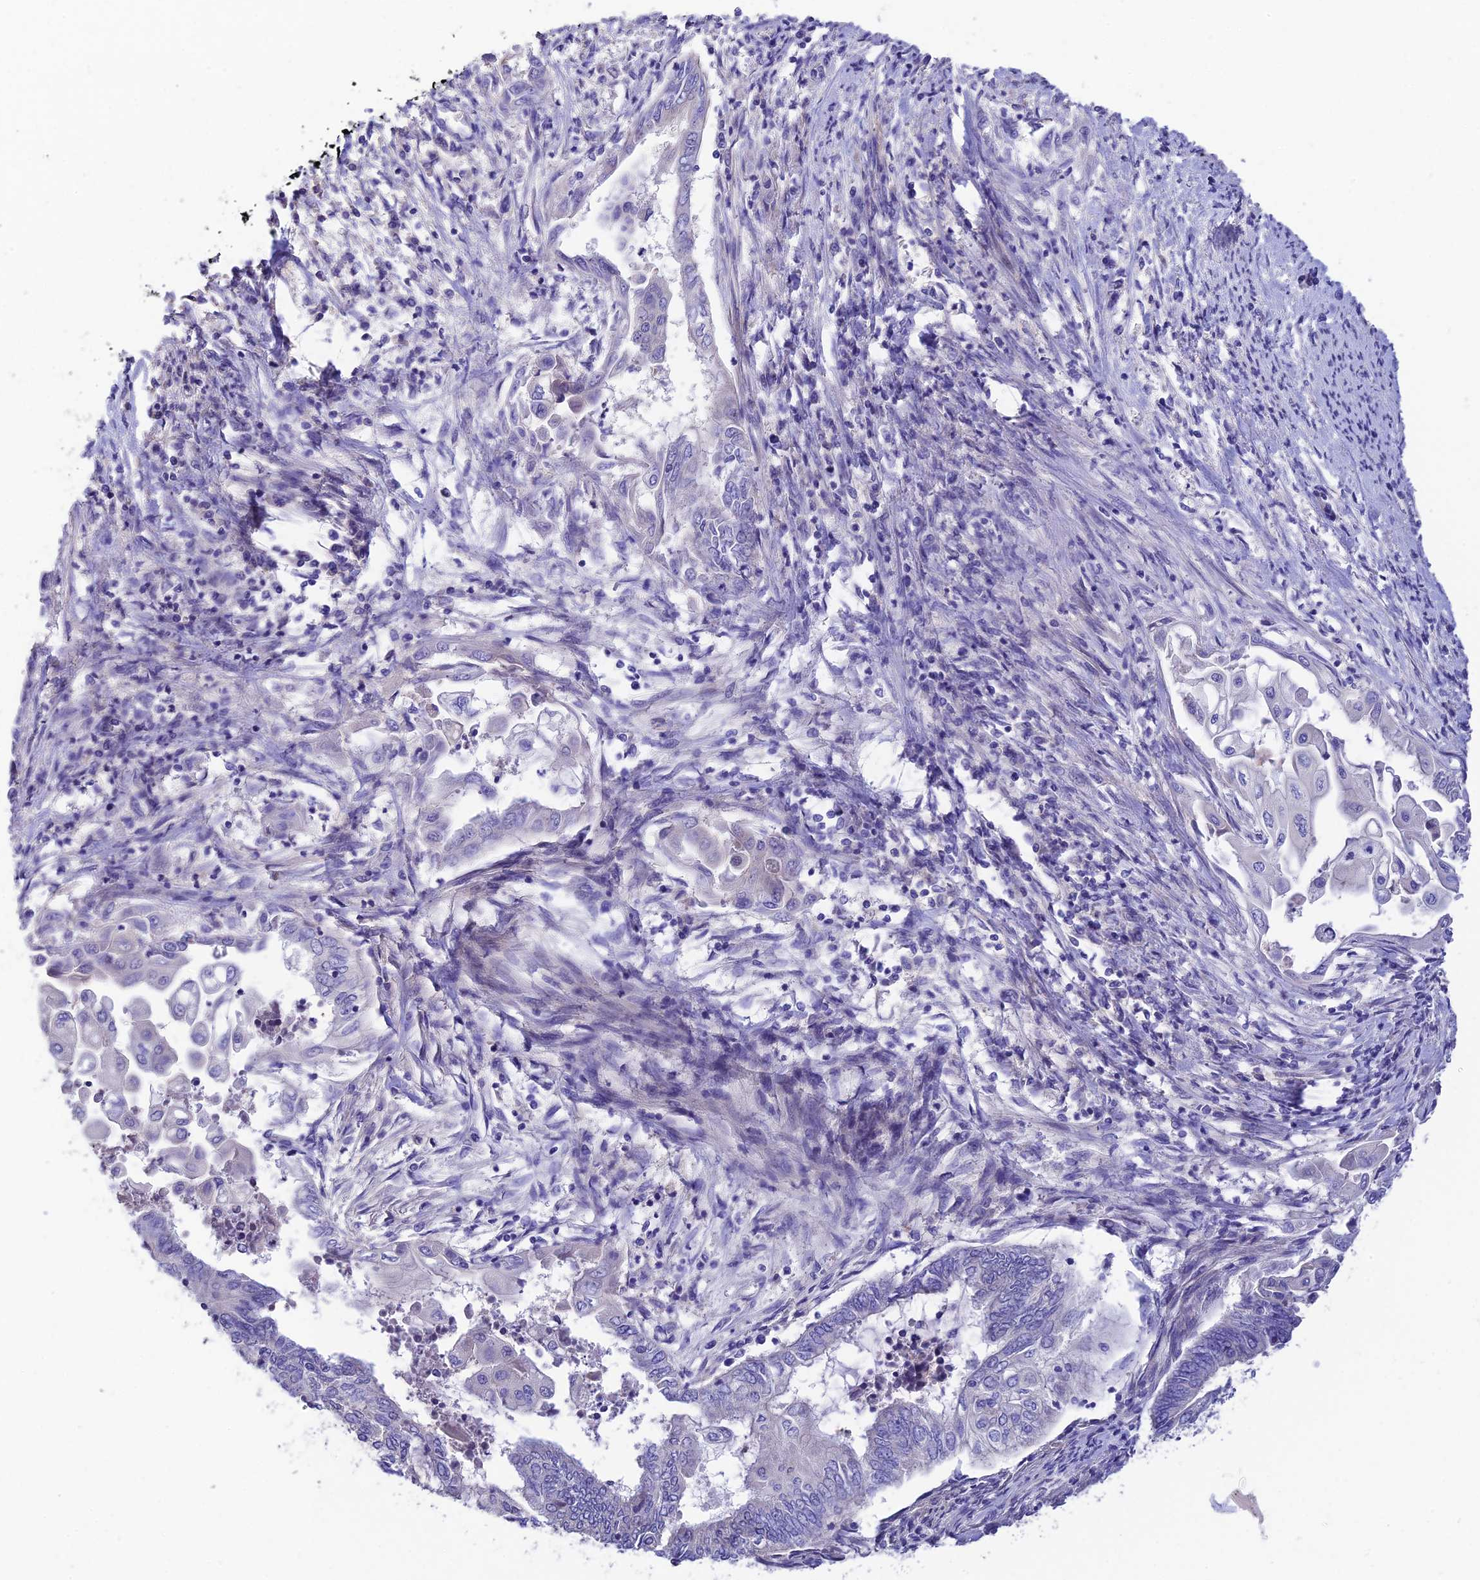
{"staining": {"intensity": "negative", "quantity": "none", "location": "none"}, "tissue": "endometrial cancer", "cell_type": "Tumor cells", "image_type": "cancer", "snomed": [{"axis": "morphology", "description": "Adenocarcinoma, NOS"}, {"axis": "topography", "description": "Uterus"}, {"axis": "topography", "description": "Endometrium"}], "caption": "An image of endometrial adenocarcinoma stained for a protein displays no brown staining in tumor cells. (Brightfield microscopy of DAB IHC at high magnification).", "gene": "DUSP29", "patient": {"sex": "female", "age": 70}}